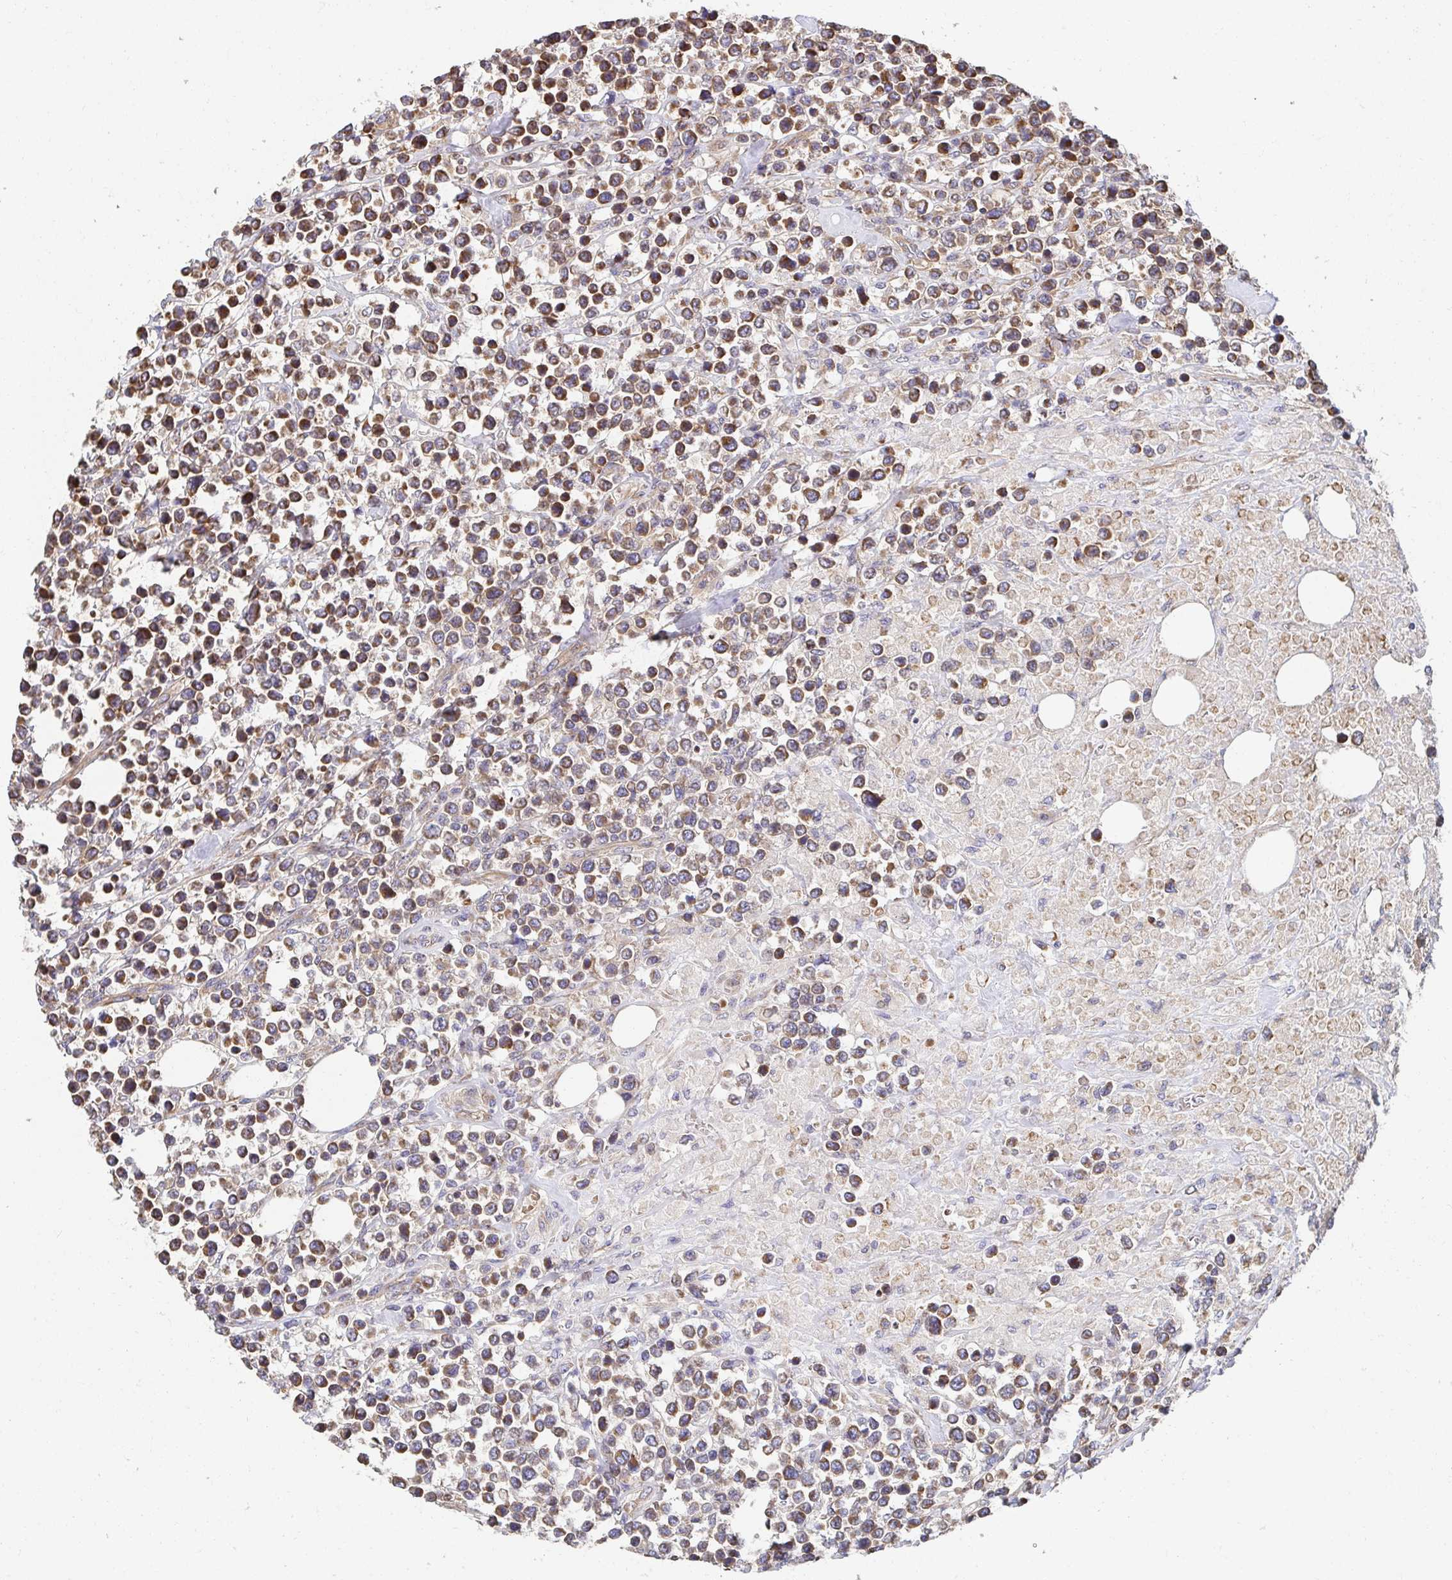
{"staining": {"intensity": "moderate", "quantity": "25%-75%", "location": "cytoplasmic/membranous"}, "tissue": "lymphoma", "cell_type": "Tumor cells", "image_type": "cancer", "snomed": [{"axis": "morphology", "description": "Malignant lymphoma, non-Hodgkin's type, High grade"}, {"axis": "topography", "description": "Soft tissue"}], "caption": "There is medium levels of moderate cytoplasmic/membranous staining in tumor cells of lymphoma, as demonstrated by immunohistochemical staining (brown color).", "gene": "APBB1", "patient": {"sex": "female", "age": 56}}